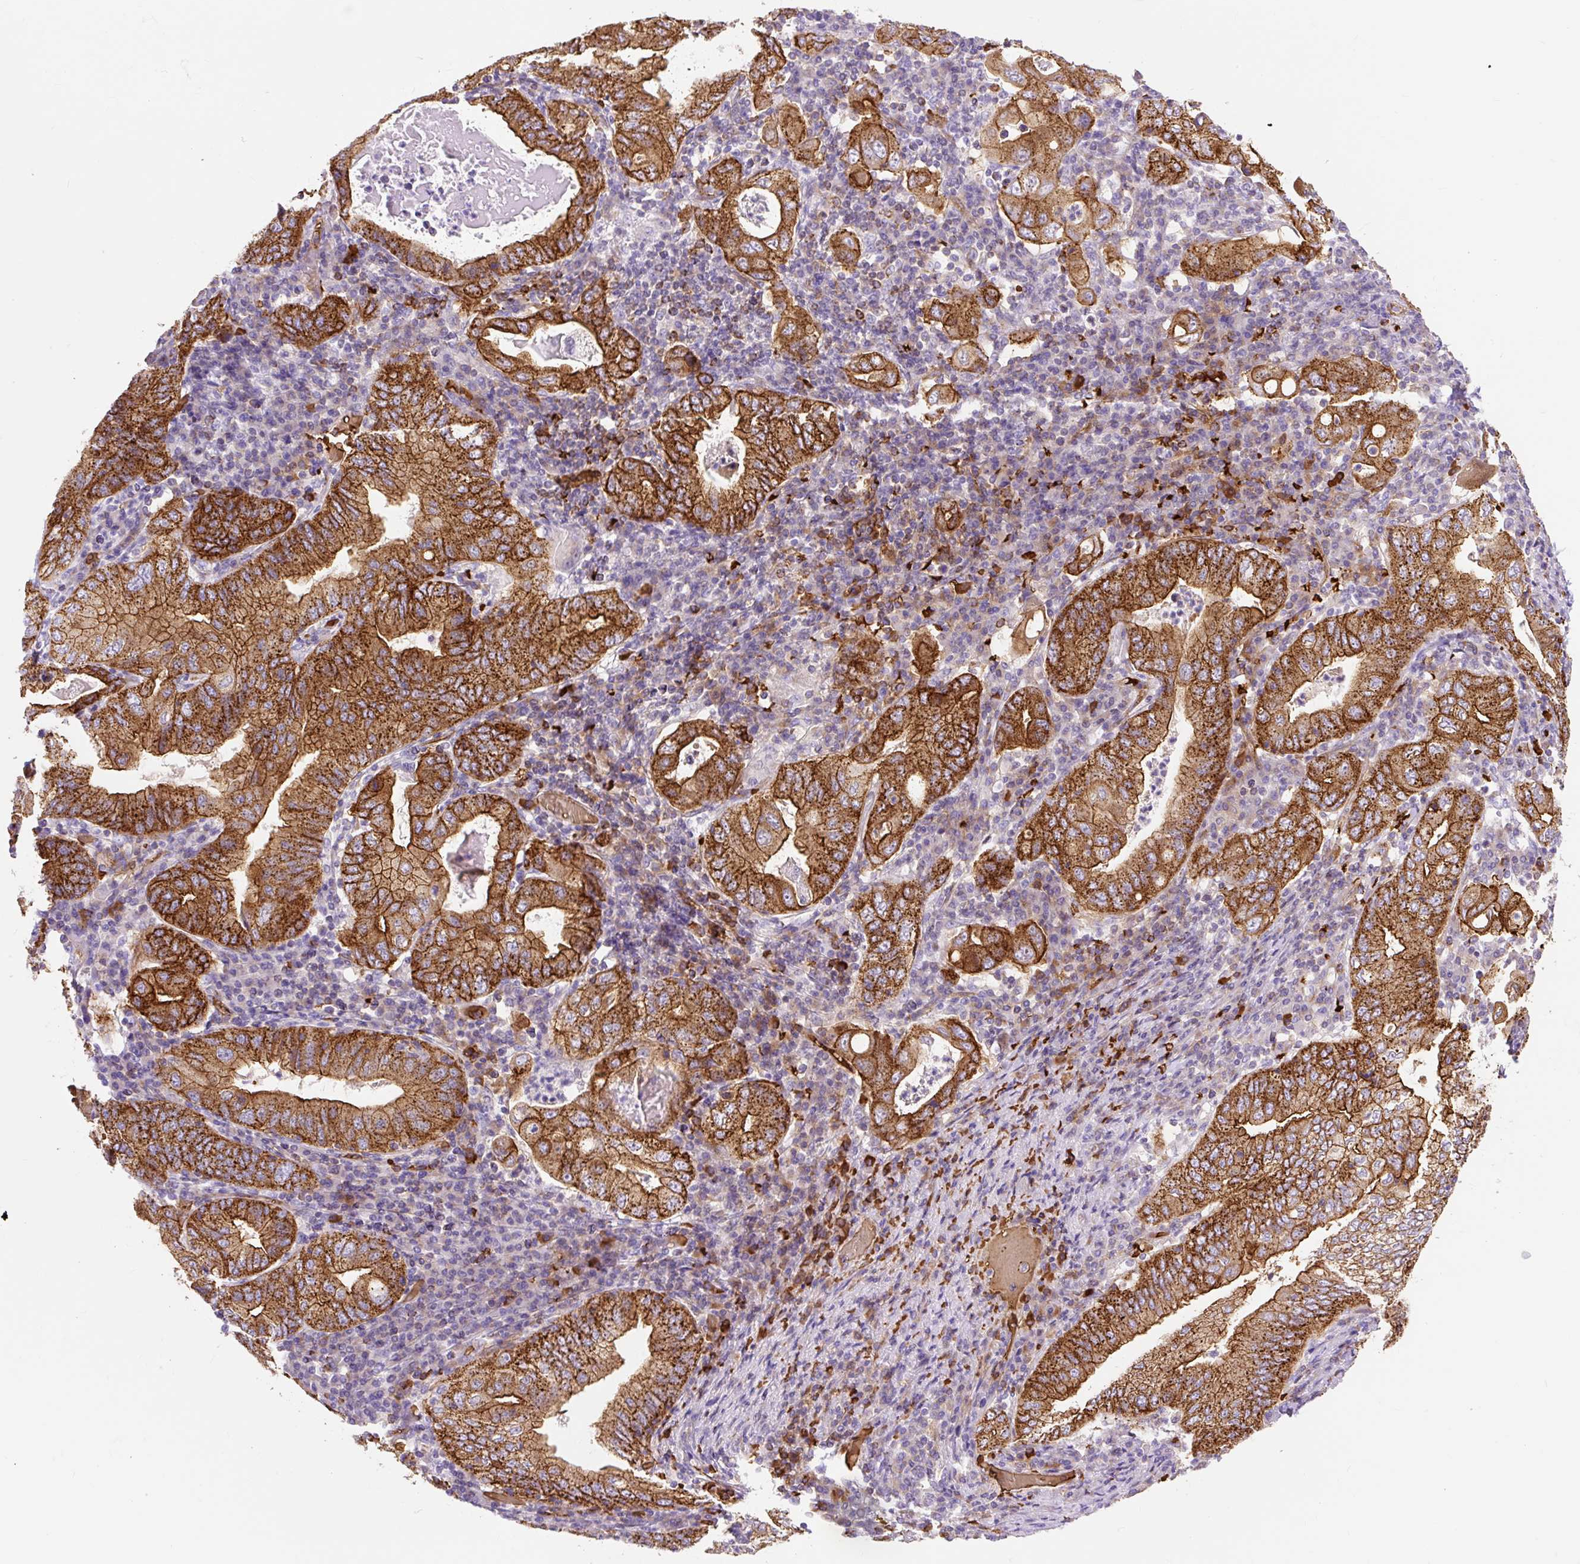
{"staining": {"intensity": "strong", "quantity": ">75%", "location": "cytoplasmic/membranous"}, "tissue": "stomach cancer", "cell_type": "Tumor cells", "image_type": "cancer", "snomed": [{"axis": "morphology", "description": "Normal tissue, NOS"}, {"axis": "morphology", "description": "Adenocarcinoma, NOS"}, {"axis": "topography", "description": "Esophagus"}, {"axis": "topography", "description": "Stomach, upper"}, {"axis": "topography", "description": "Peripheral nerve tissue"}], "caption": "Immunohistochemical staining of adenocarcinoma (stomach) demonstrates strong cytoplasmic/membranous protein positivity in about >75% of tumor cells.", "gene": "HIP1R", "patient": {"sex": "male", "age": 62}}